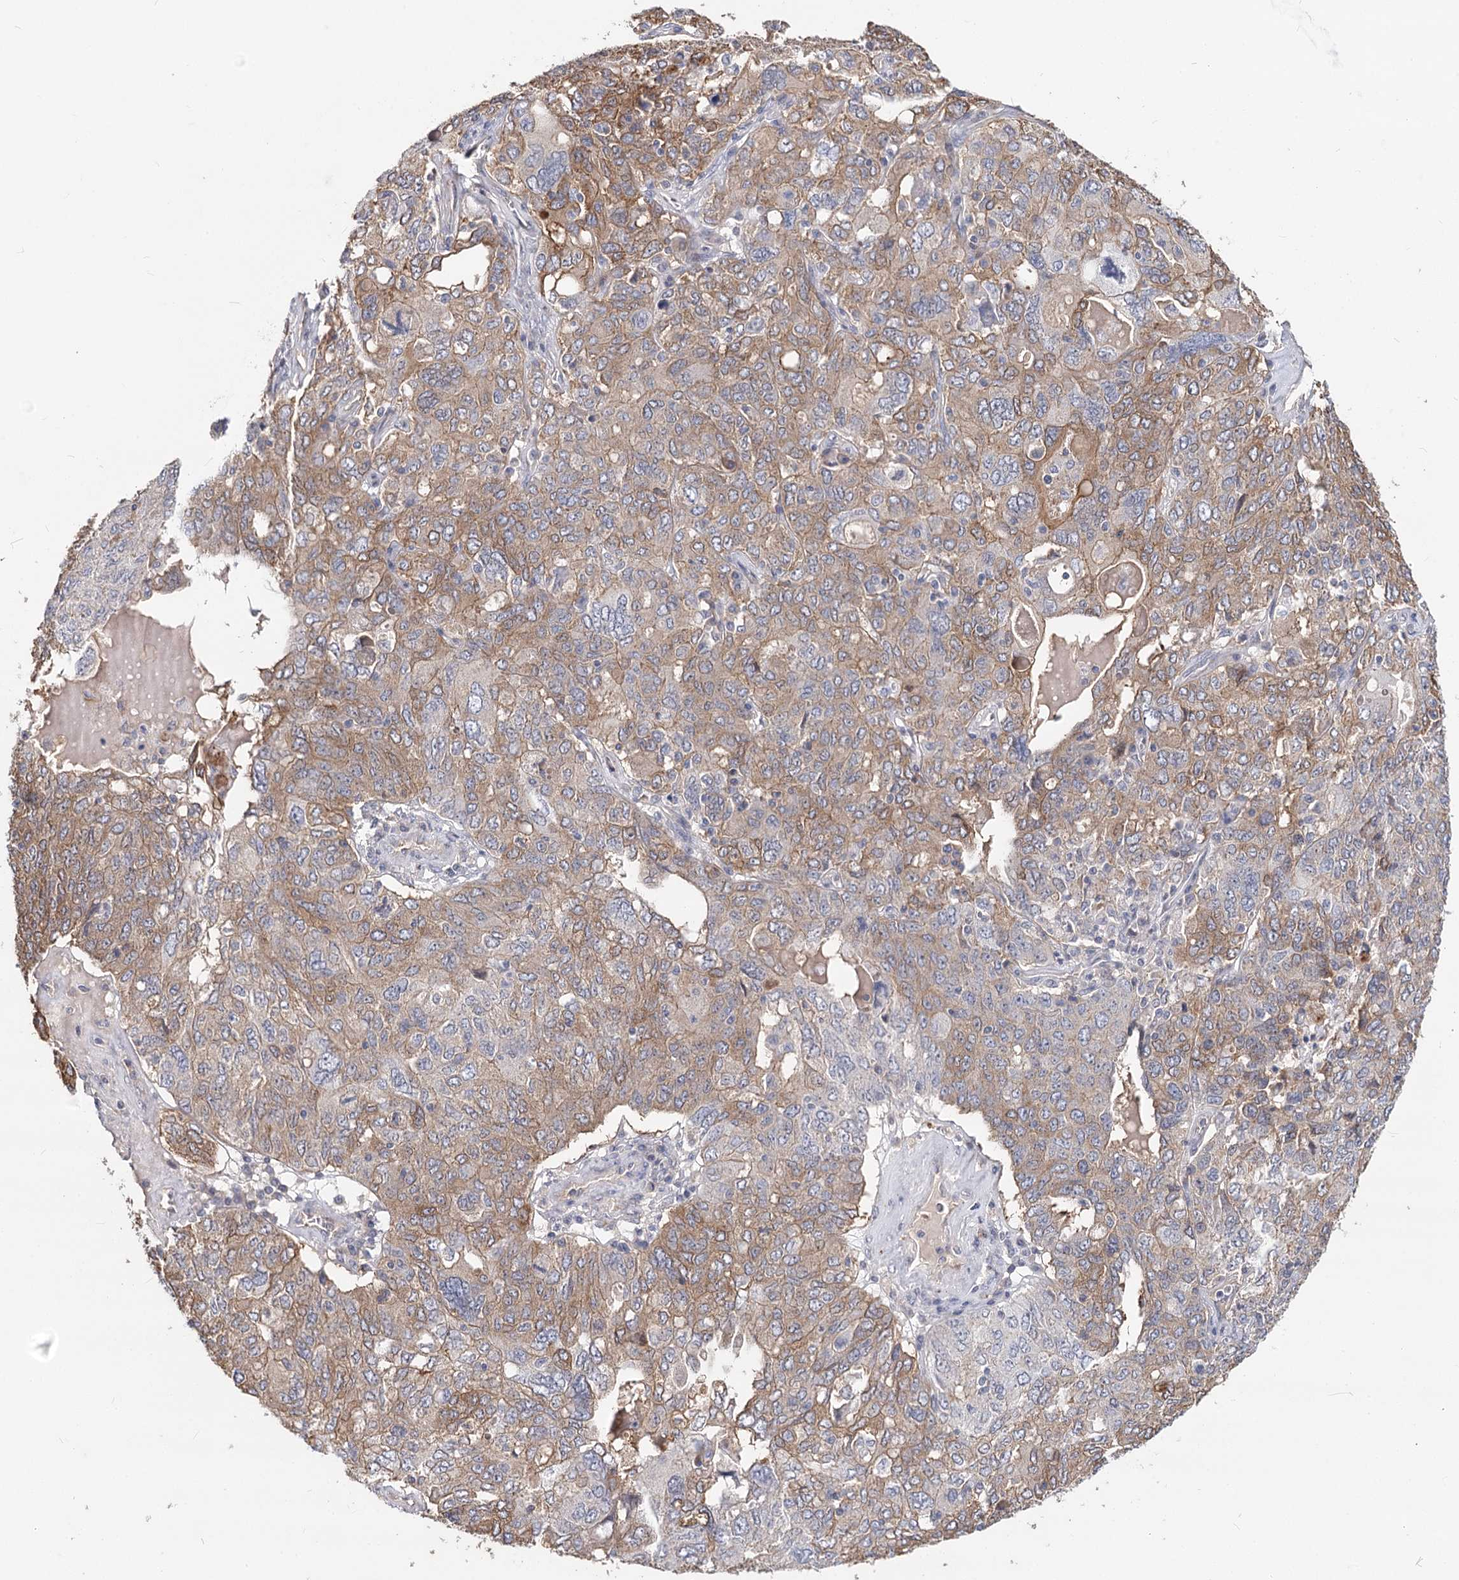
{"staining": {"intensity": "moderate", "quantity": "25%-75%", "location": "cytoplasmic/membranous"}, "tissue": "ovarian cancer", "cell_type": "Tumor cells", "image_type": "cancer", "snomed": [{"axis": "morphology", "description": "Carcinoma, endometroid"}, {"axis": "topography", "description": "Ovary"}], "caption": "This histopathology image reveals endometroid carcinoma (ovarian) stained with immunohistochemistry to label a protein in brown. The cytoplasmic/membranous of tumor cells show moderate positivity for the protein. Nuclei are counter-stained blue.", "gene": "TMEM218", "patient": {"sex": "female", "age": 62}}